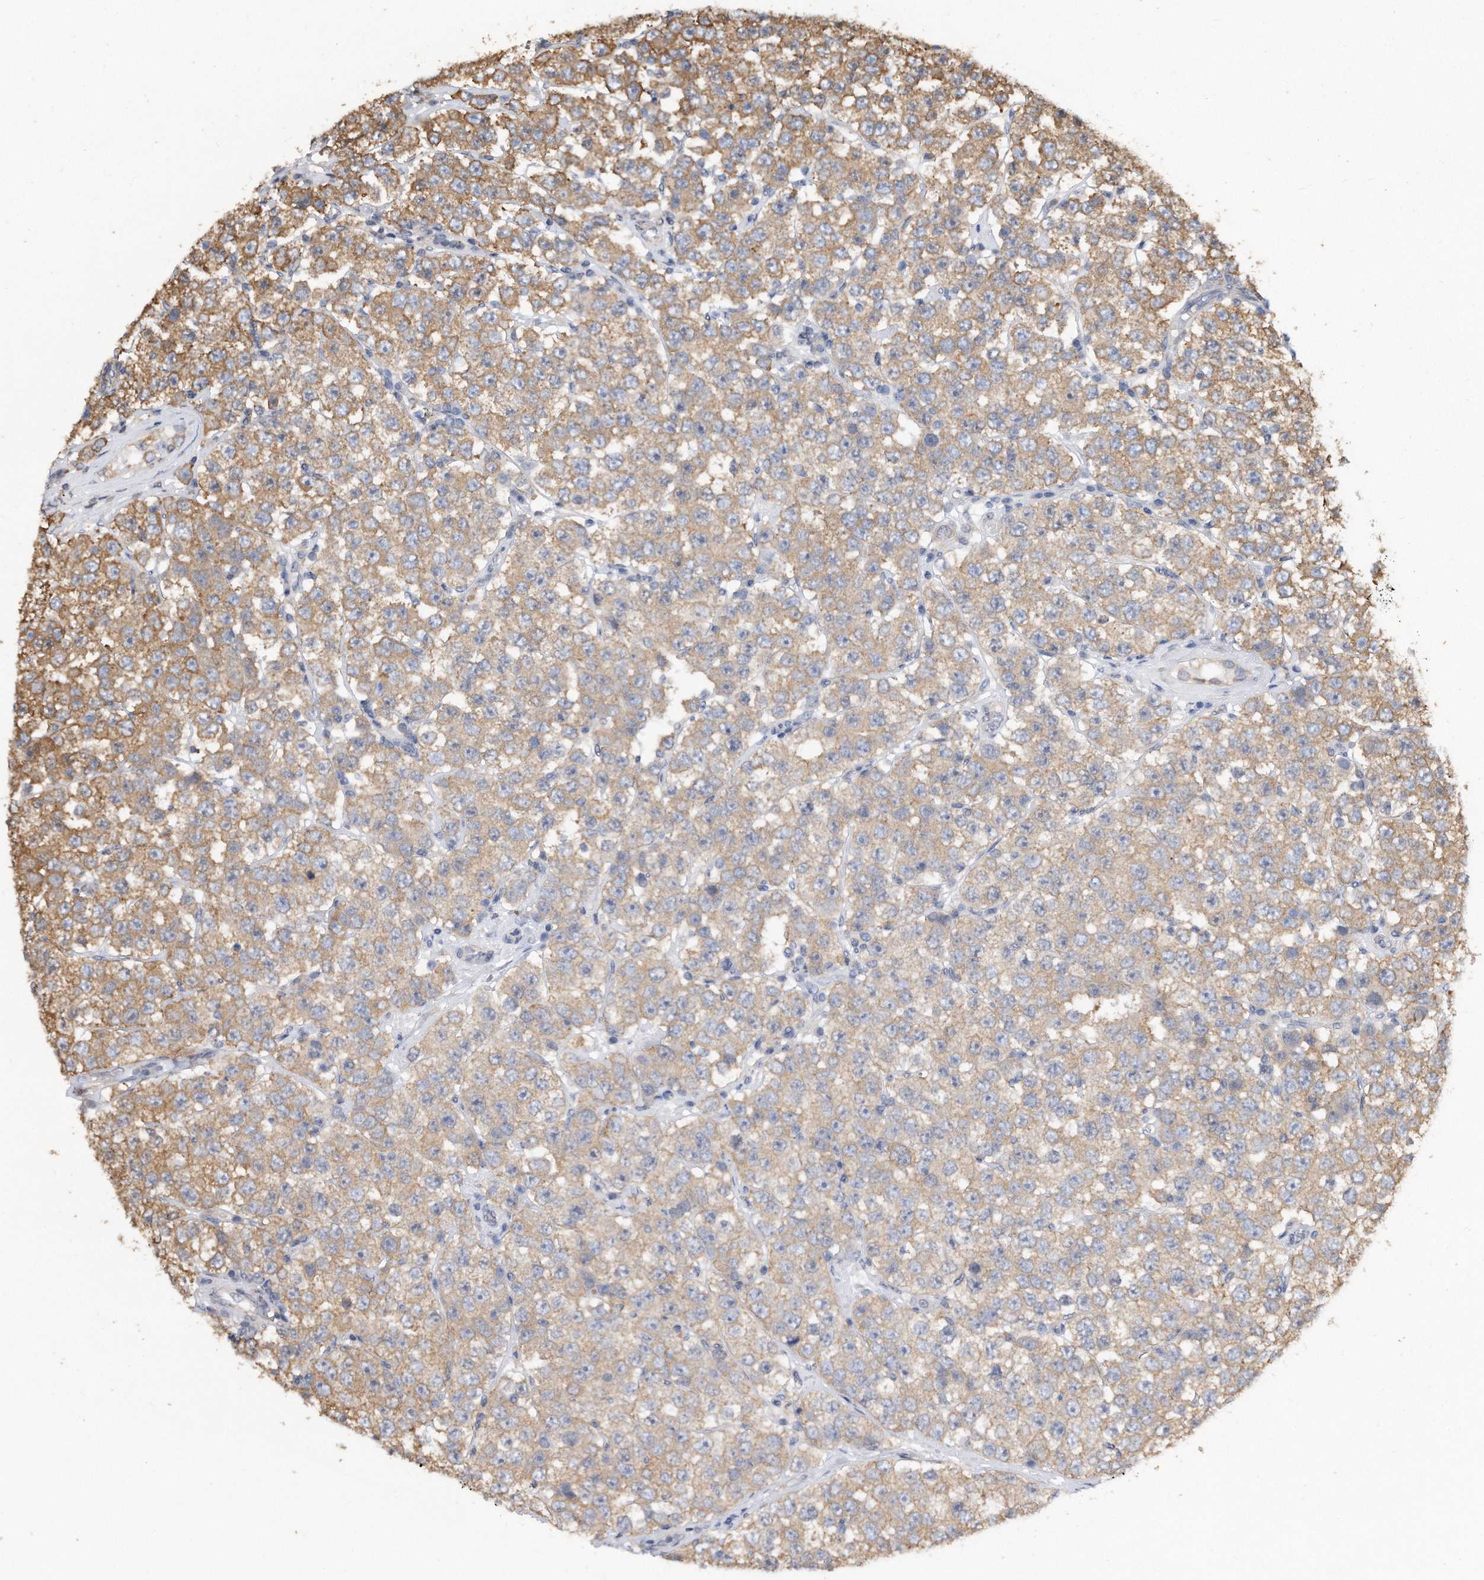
{"staining": {"intensity": "moderate", "quantity": "25%-75%", "location": "cytoplasmic/membranous"}, "tissue": "testis cancer", "cell_type": "Tumor cells", "image_type": "cancer", "snomed": [{"axis": "morphology", "description": "Seminoma, NOS"}, {"axis": "topography", "description": "Testis"}], "caption": "Tumor cells exhibit moderate cytoplasmic/membranous expression in approximately 25%-75% of cells in testis cancer (seminoma).", "gene": "TCP1", "patient": {"sex": "male", "age": 28}}